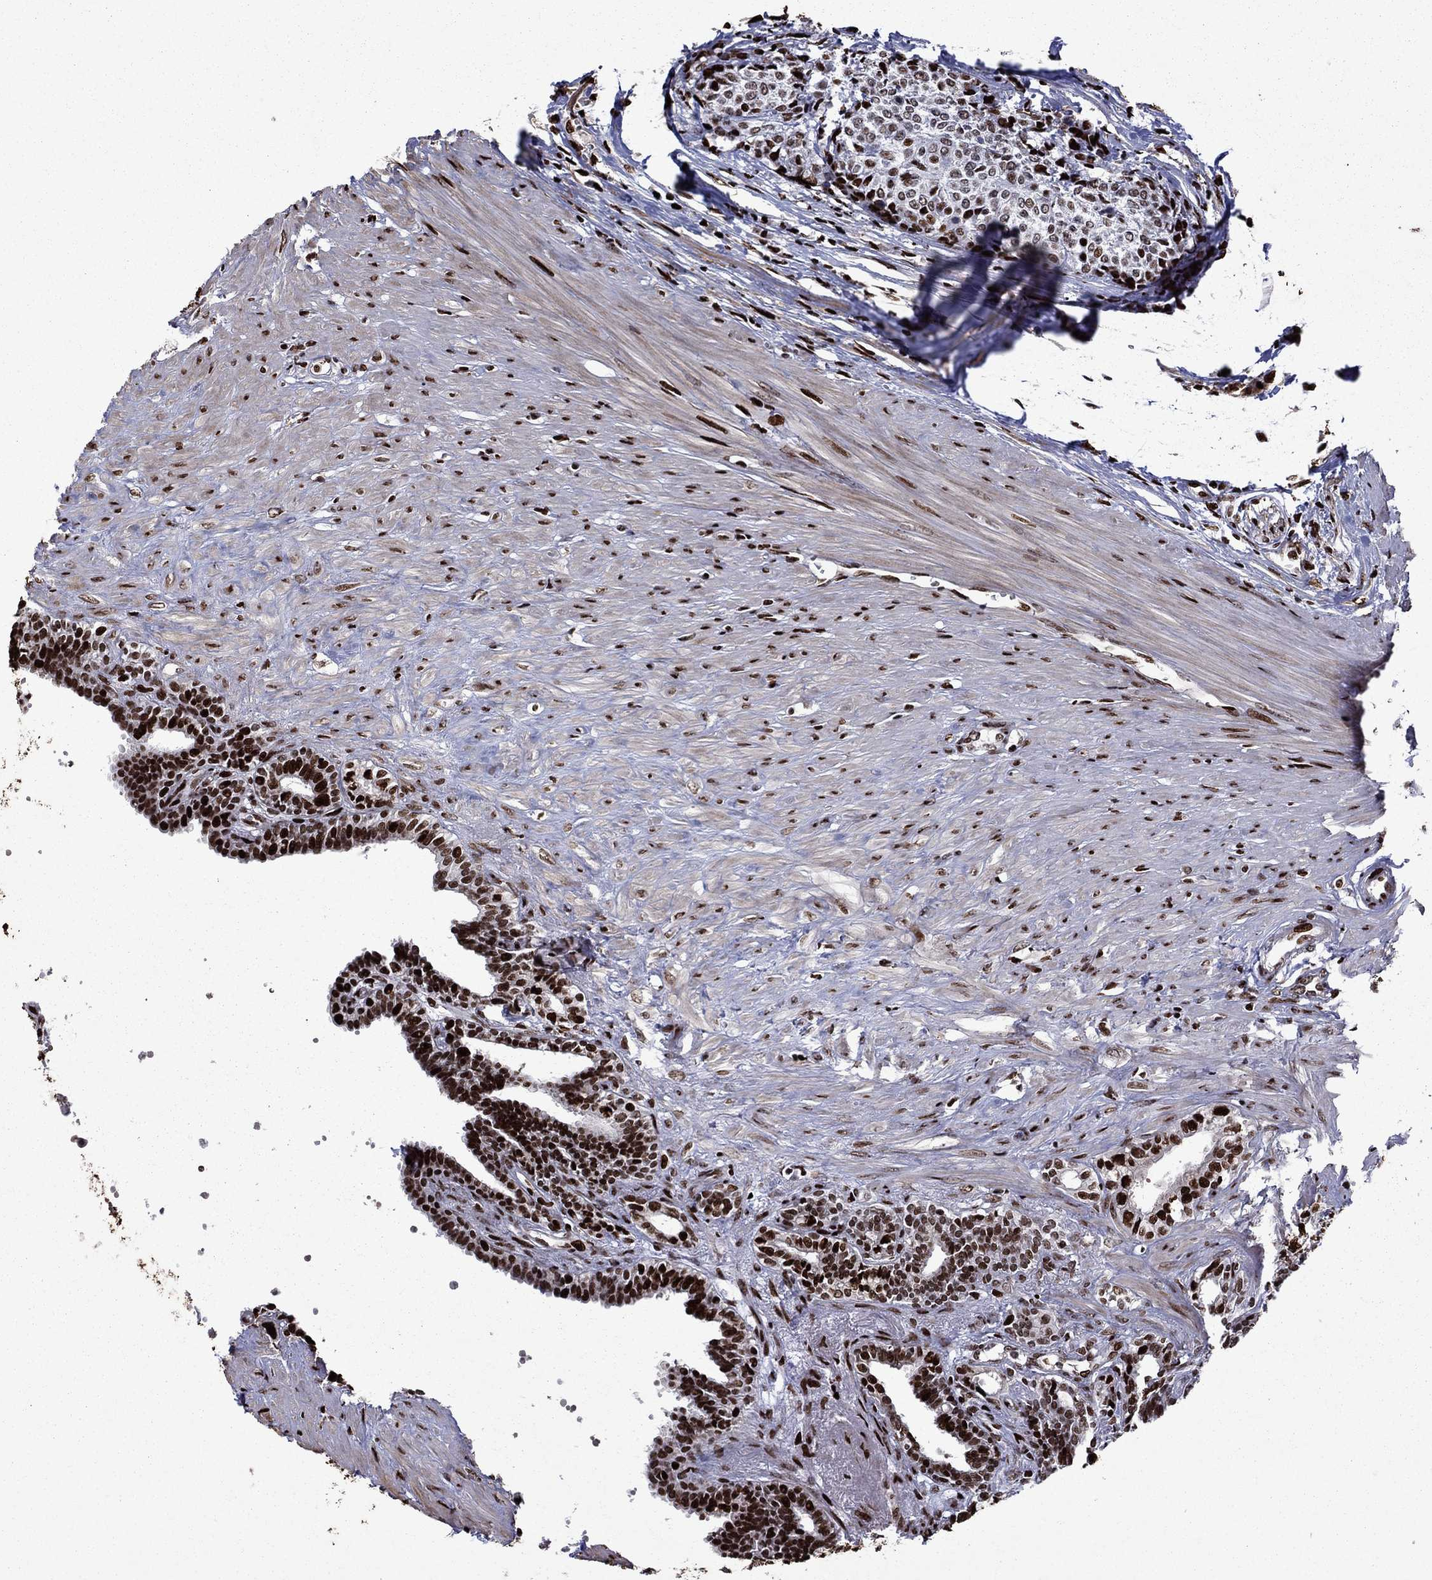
{"staining": {"intensity": "strong", "quantity": ">75%", "location": "nuclear"}, "tissue": "seminal vesicle", "cell_type": "Glandular cells", "image_type": "normal", "snomed": [{"axis": "morphology", "description": "Normal tissue, NOS"}, {"axis": "morphology", "description": "Urothelial carcinoma, NOS"}, {"axis": "topography", "description": "Urinary bladder"}, {"axis": "topography", "description": "Seminal veicle"}], "caption": "Brown immunohistochemical staining in benign seminal vesicle shows strong nuclear expression in about >75% of glandular cells. (DAB = brown stain, brightfield microscopy at high magnification).", "gene": "LIMK1", "patient": {"sex": "male", "age": 76}}